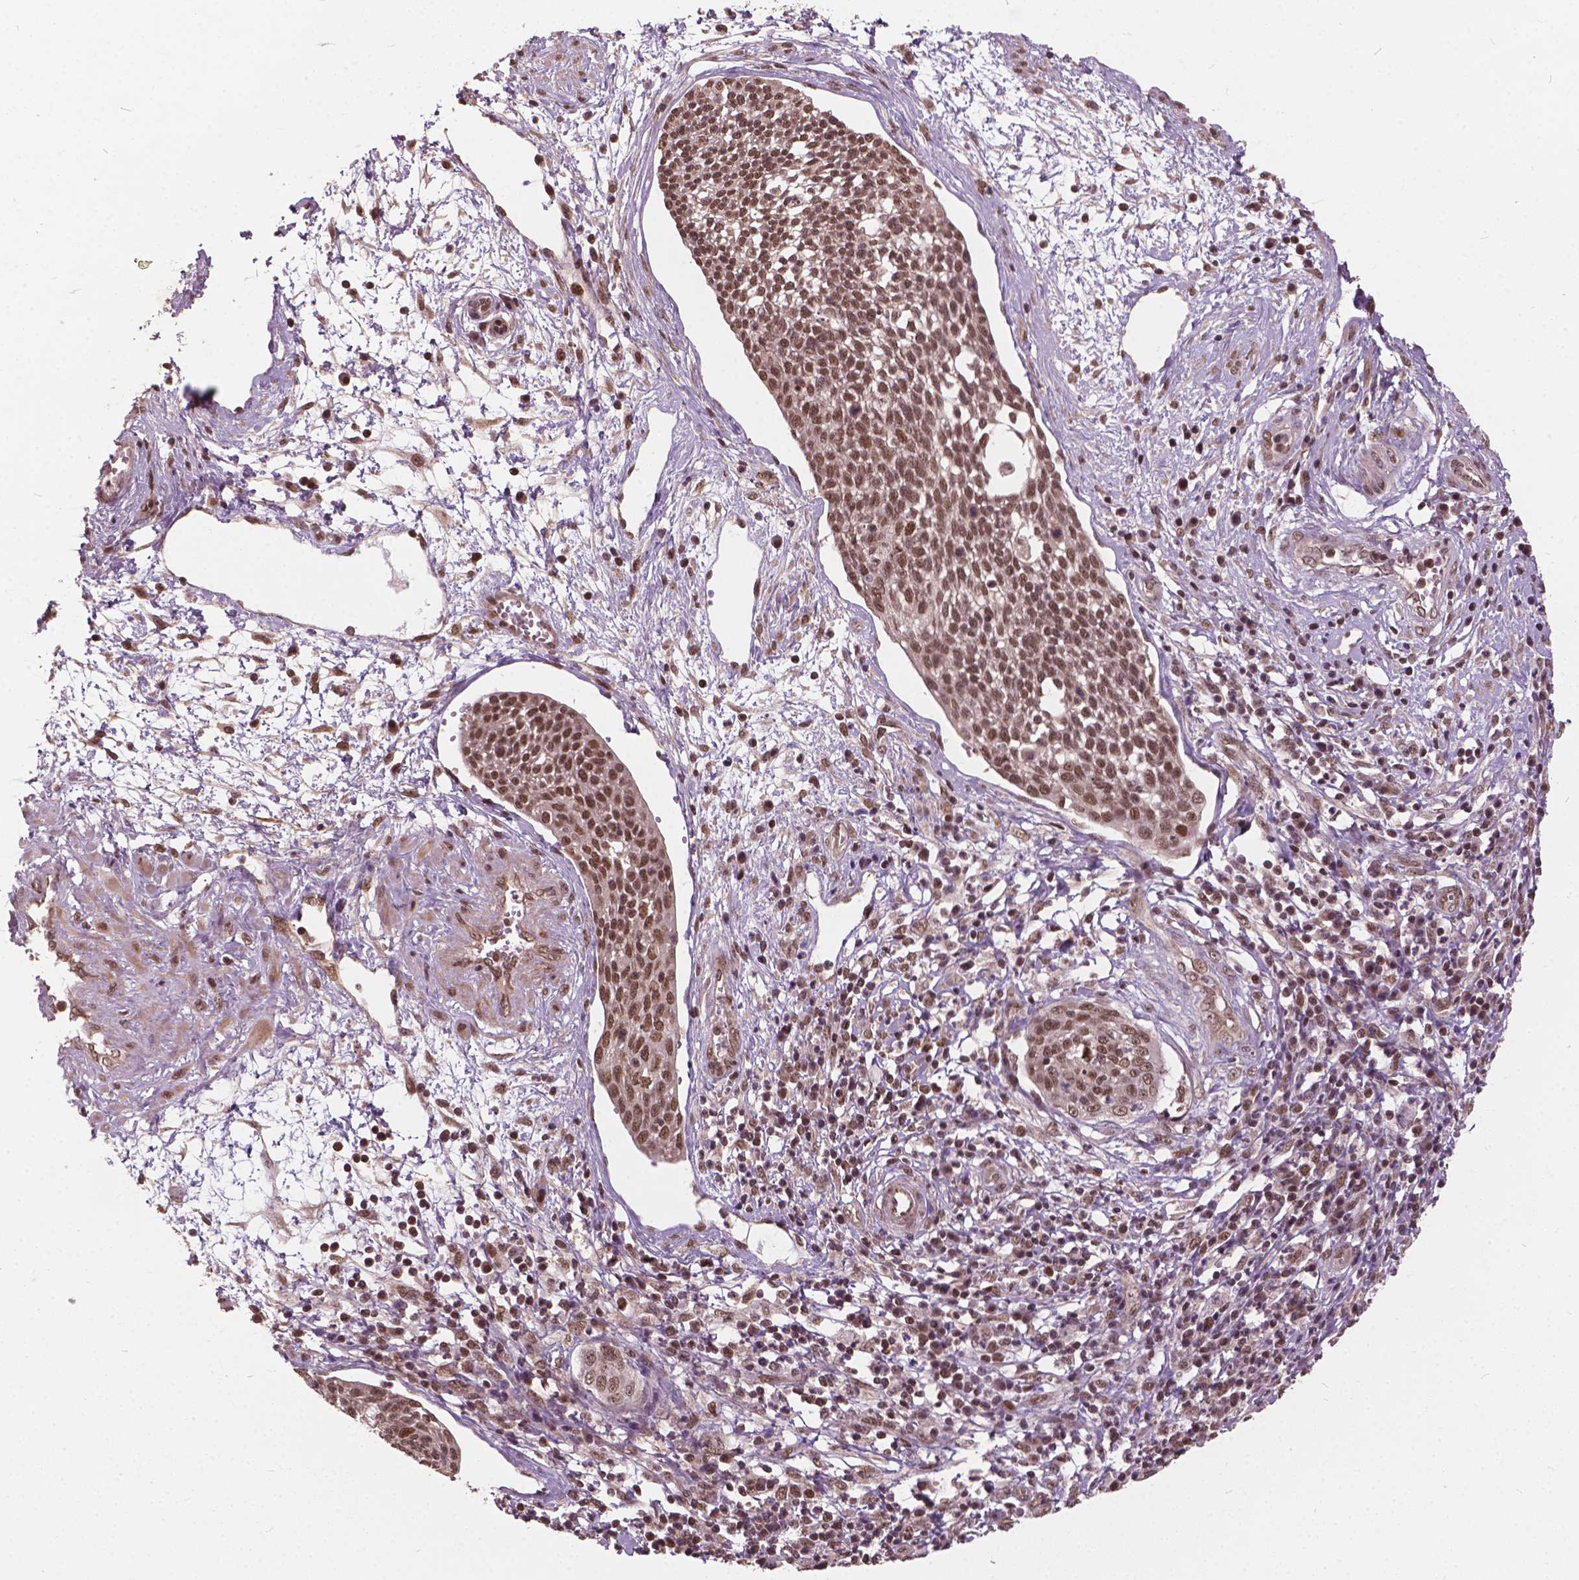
{"staining": {"intensity": "moderate", "quantity": ">75%", "location": "nuclear"}, "tissue": "cervical cancer", "cell_type": "Tumor cells", "image_type": "cancer", "snomed": [{"axis": "morphology", "description": "Squamous cell carcinoma, NOS"}, {"axis": "topography", "description": "Cervix"}], "caption": "Protein expression analysis of cervical squamous cell carcinoma displays moderate nuclear expression in about >75% of tumor cells.", "gene": "GPS2", "patient": {"sex": "female", "age": 34}}